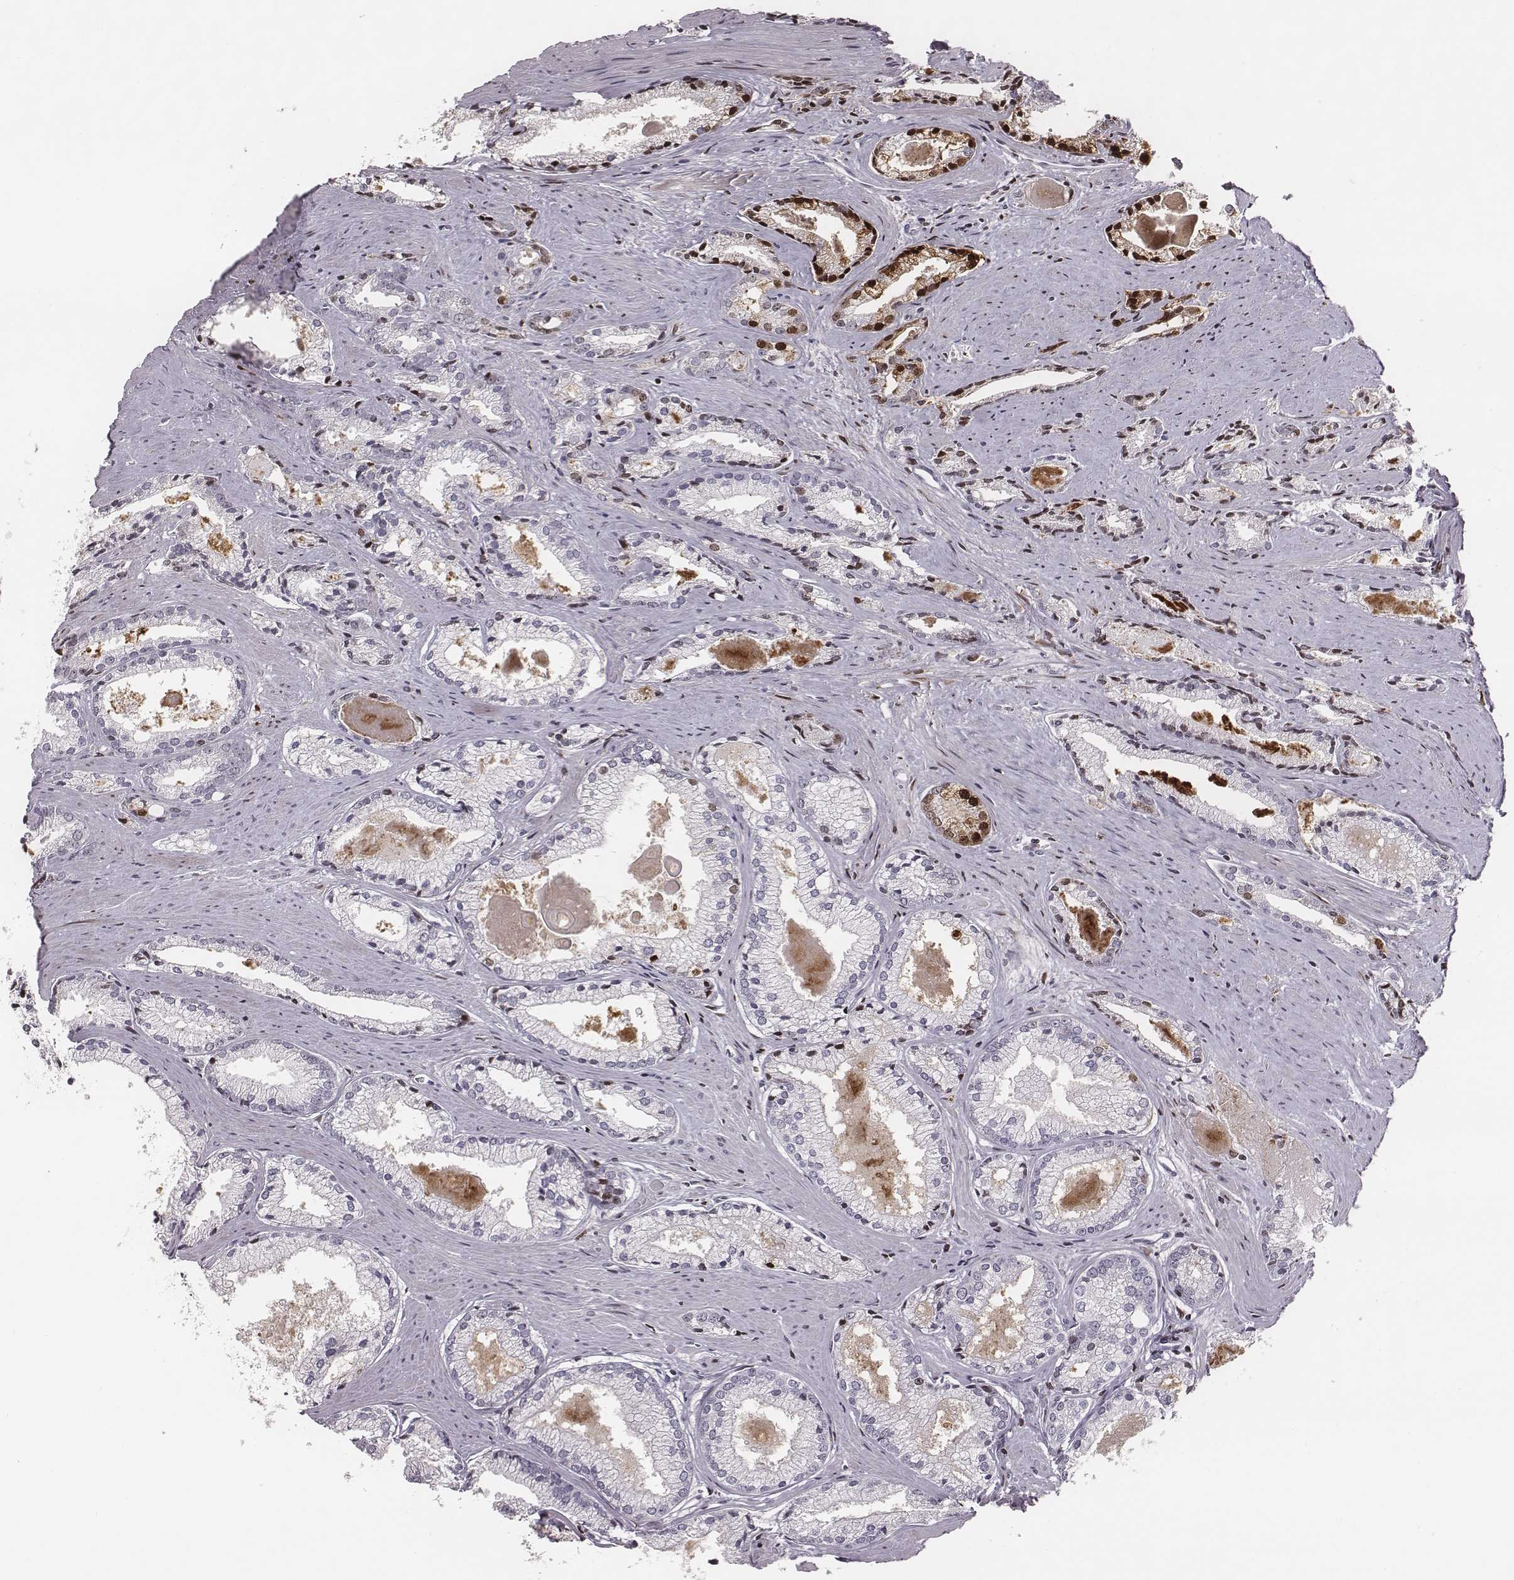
{"staining": {"intensity": "strong", "quantity": "25%-75%", "location": "nuclear"}, "tissue": "prostate cancer", "cell_type": "Tumor cells", "image_type": "cancer", "snomed": [{"axis": "morphology", "description": "Adenocarcinoma, NOS"}, {"axis": "morphology", "description": "Adenocarcinoma, High grade"}, {"axis": "topography", "description": "Prostate"}], "caption": "IHC photomicrograph of human high-grade adenocarcinoma (prostate) stained for a protein (brown), which demonstrates high levels of strong nuclear staining in approximately 25%-75% of tumor cells.", "gene": "NDC1", "patient": {"sex": "male", "age": 70}}